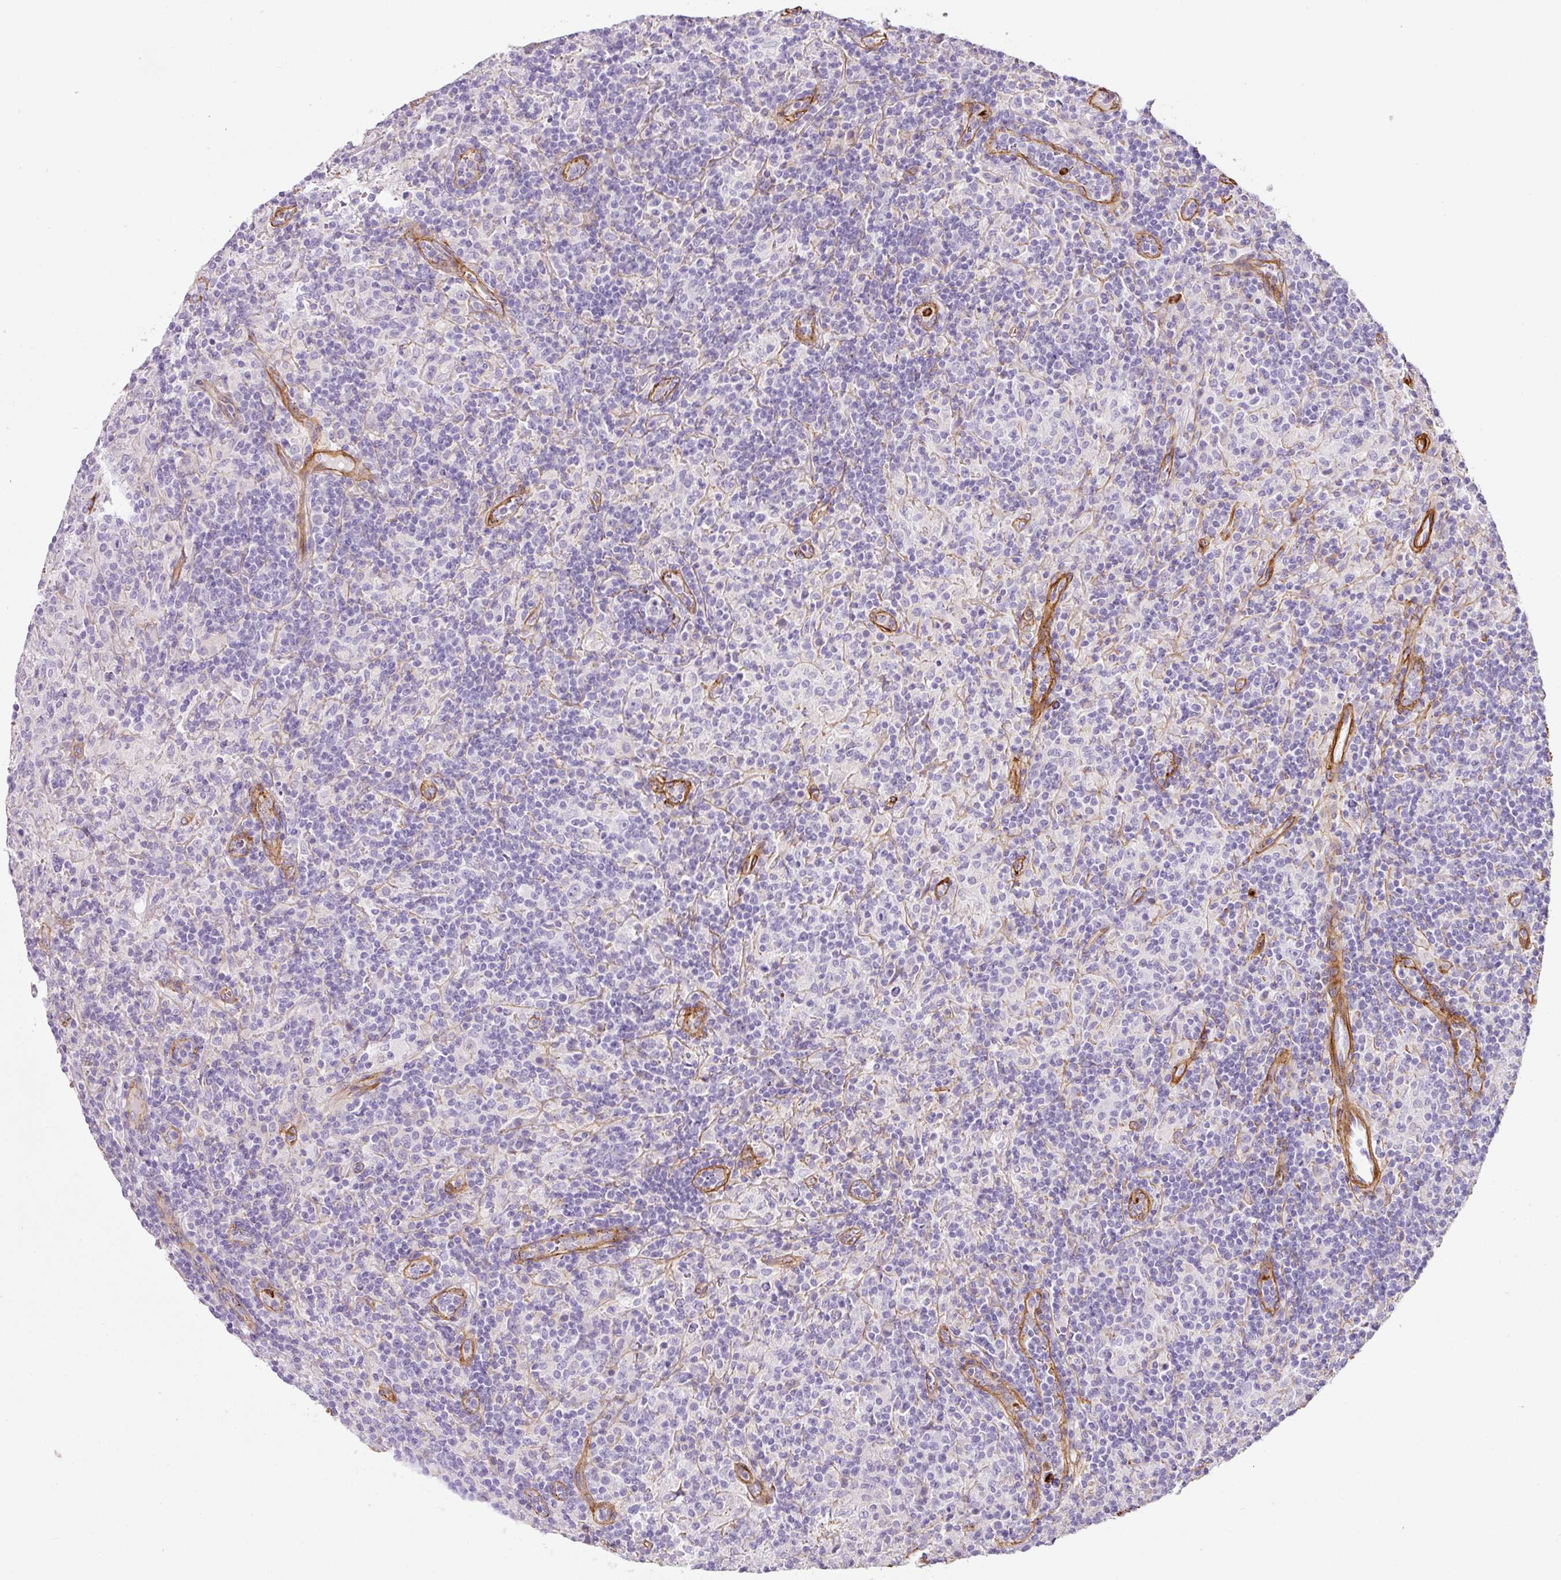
{"staining": {"intensity": "negative", "quantity": "none", "location": "none"}, "tissue": "lymphoma", "cell_type": "Tumor cells", "image_type": "cancer", "snomed": [{"axis": "morphology", "description": "Hodgkin's disease, NOS"}, {"axis": "topography", "description": "Lymph node"}], "caption": "This is an immunohistochemistry (IHC) micrograph of human lymphoma. There is no staining in tumor cells.", "gene": "LOXL4", "patient": {"sex": "male", "age": 70}}